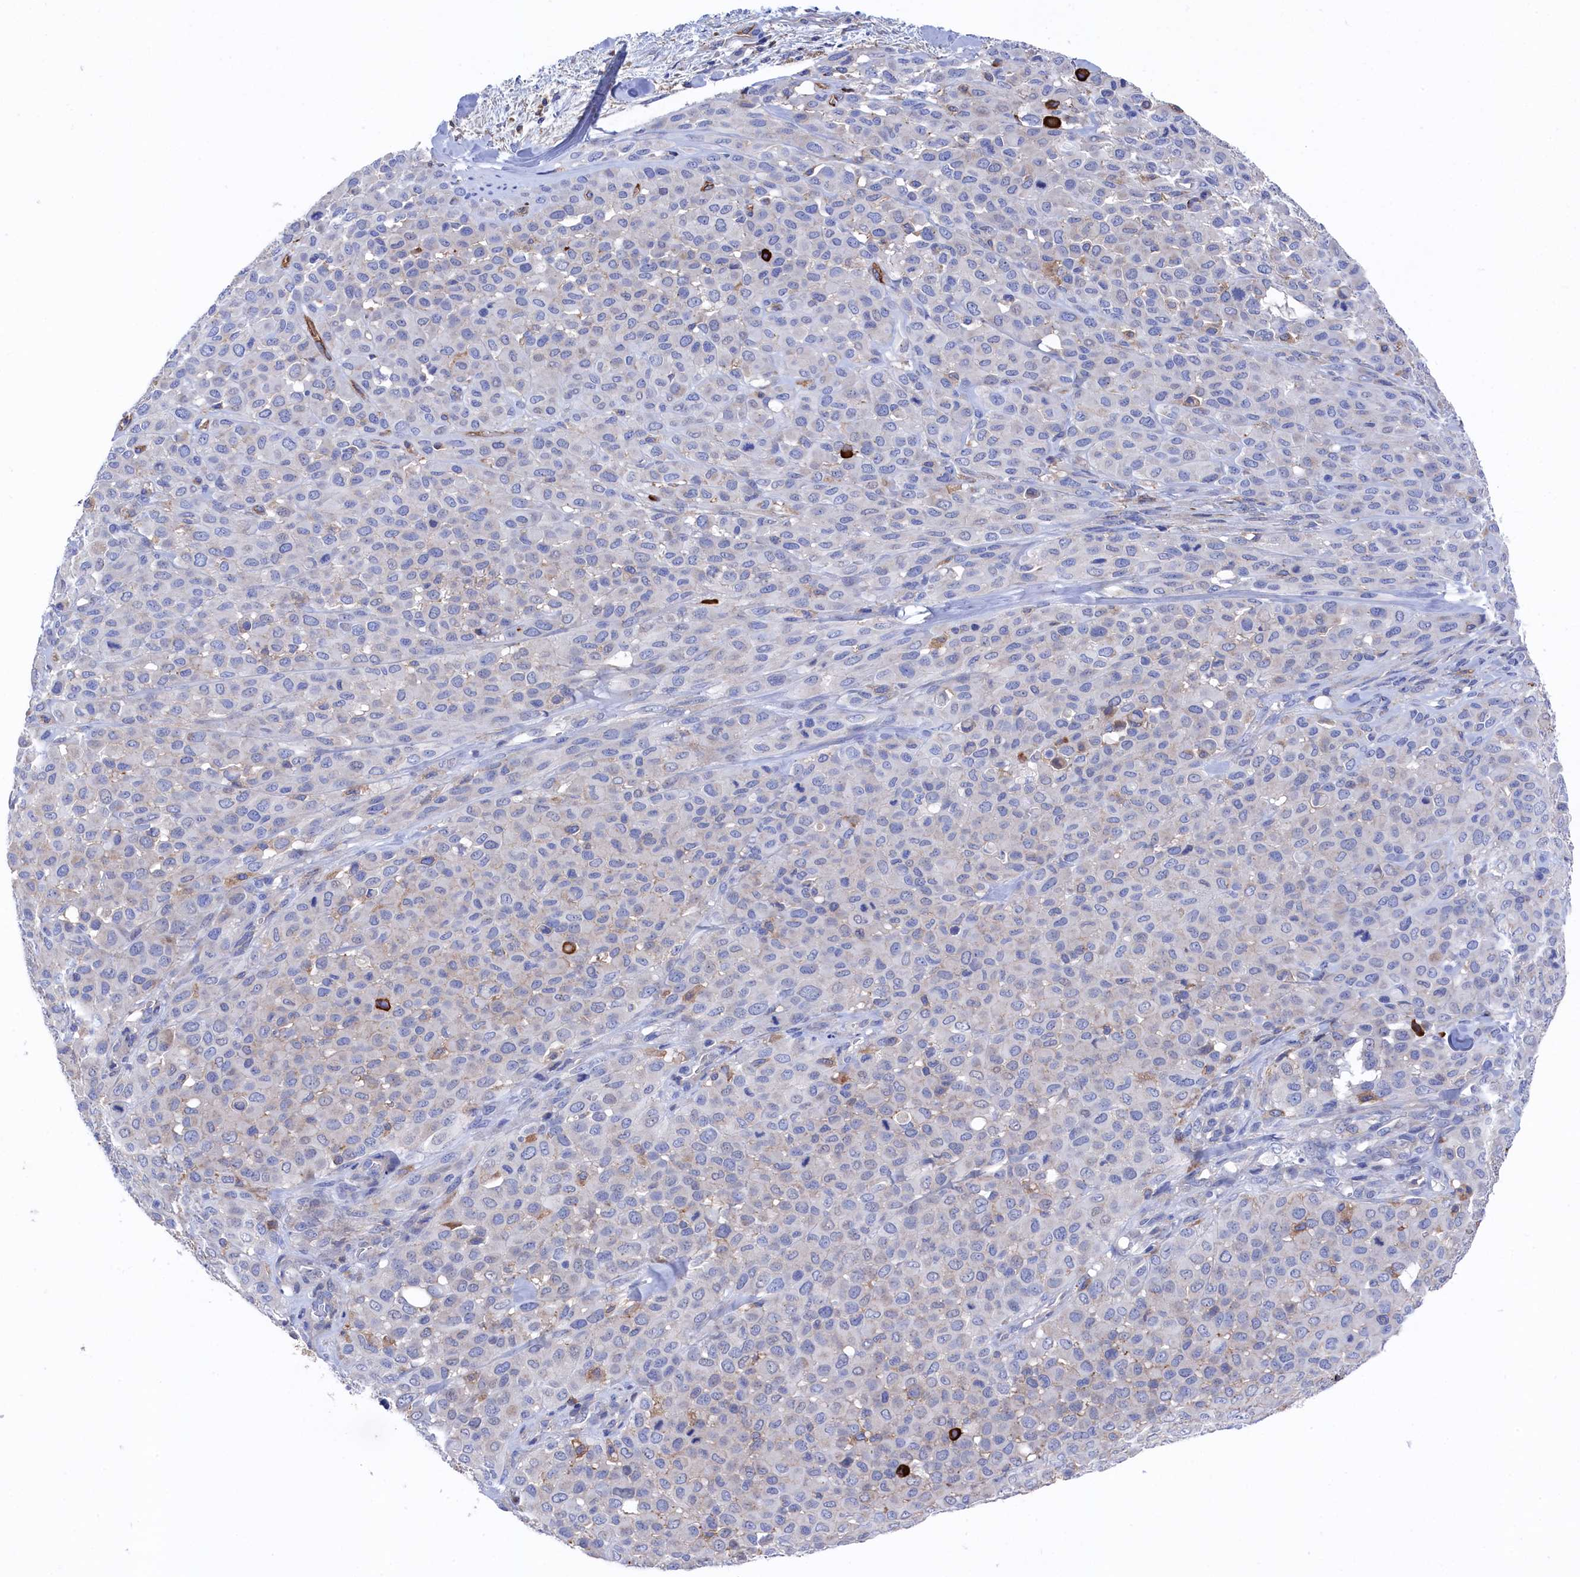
{"staining": {"intensity": "negative", "quantity": "none", "location": "none"}, "tissue": "melanoma", "cell_type": "Tumor cells", "image_type": "cancer", "snomed": [{"axis": "morphology", "description": "Malignant melanoma, Metastatic site"}, {"axis": "topography", "description": "Skin"}], "caption": "Malignant melanoma (metastatic site) was stained to show a protein in brown. There is no significant positivity in tumor cells. Nuclei are stained in blue.", "gene": "C12orf73", "patient": {"sex": "female", "age": 81}}